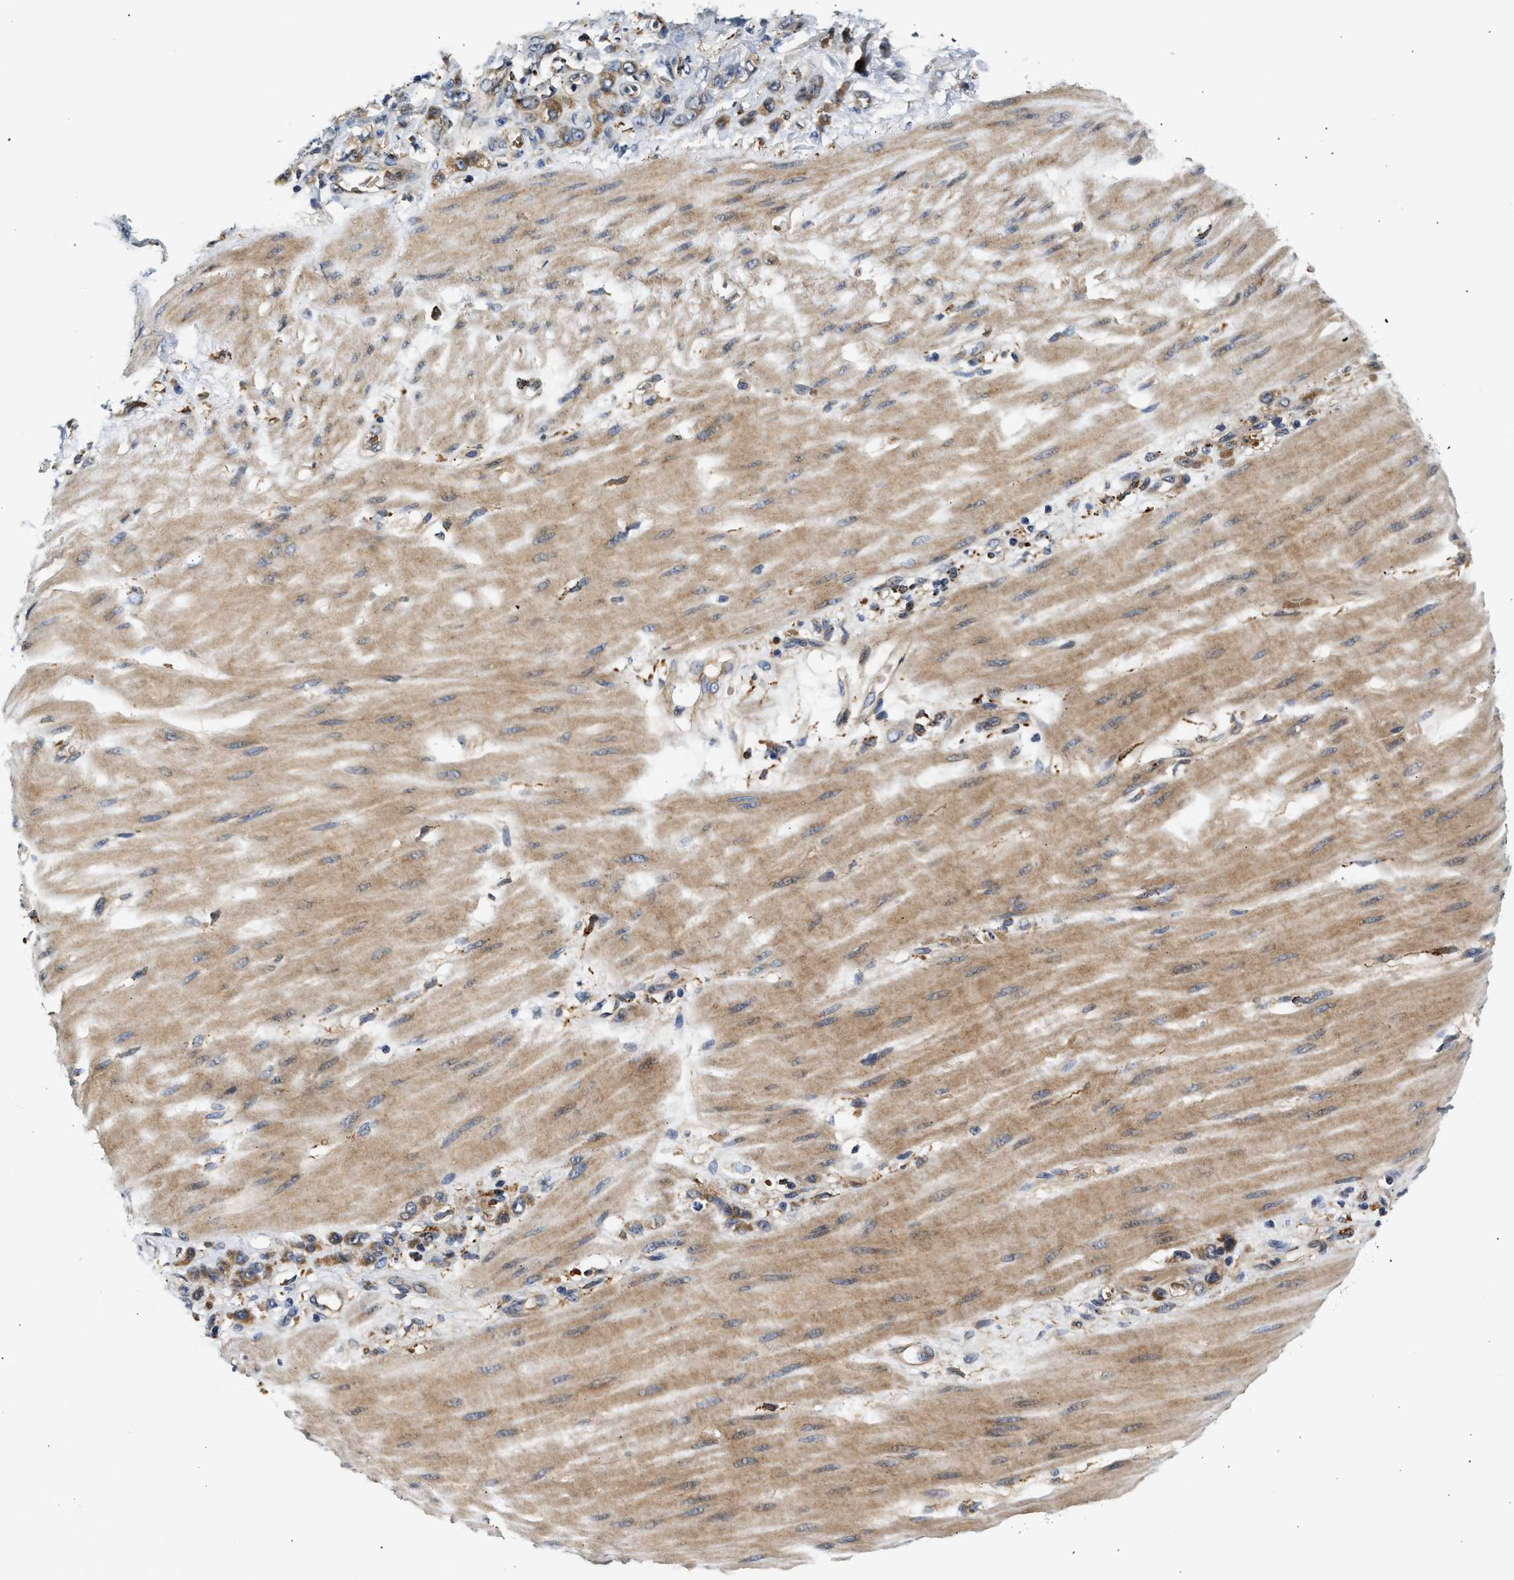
{"staining": {"intensity": "moderate", "quantity": ">75%", "location": "cytoplasmic/membranous"}, "tissue": "stomach cancer", "cell_type": "Tumor cells", "image_type": "cancer", "snomed": [{"axis": "morphology", "description": "Adenocarcinoma, NOS"}, {"axis": "topography", "description": "Stomach"}], "caption": "DAB (3,3'-diaminobenzidine) immunohistochemical staining of stomach cancer (adenocarcinoma) exhibits moderate cytoplasmic/membranous protein staining in approximately >75% of tumor cells.", "gene": "PLD3", "patient": {"sex": "male", "age": 82}}